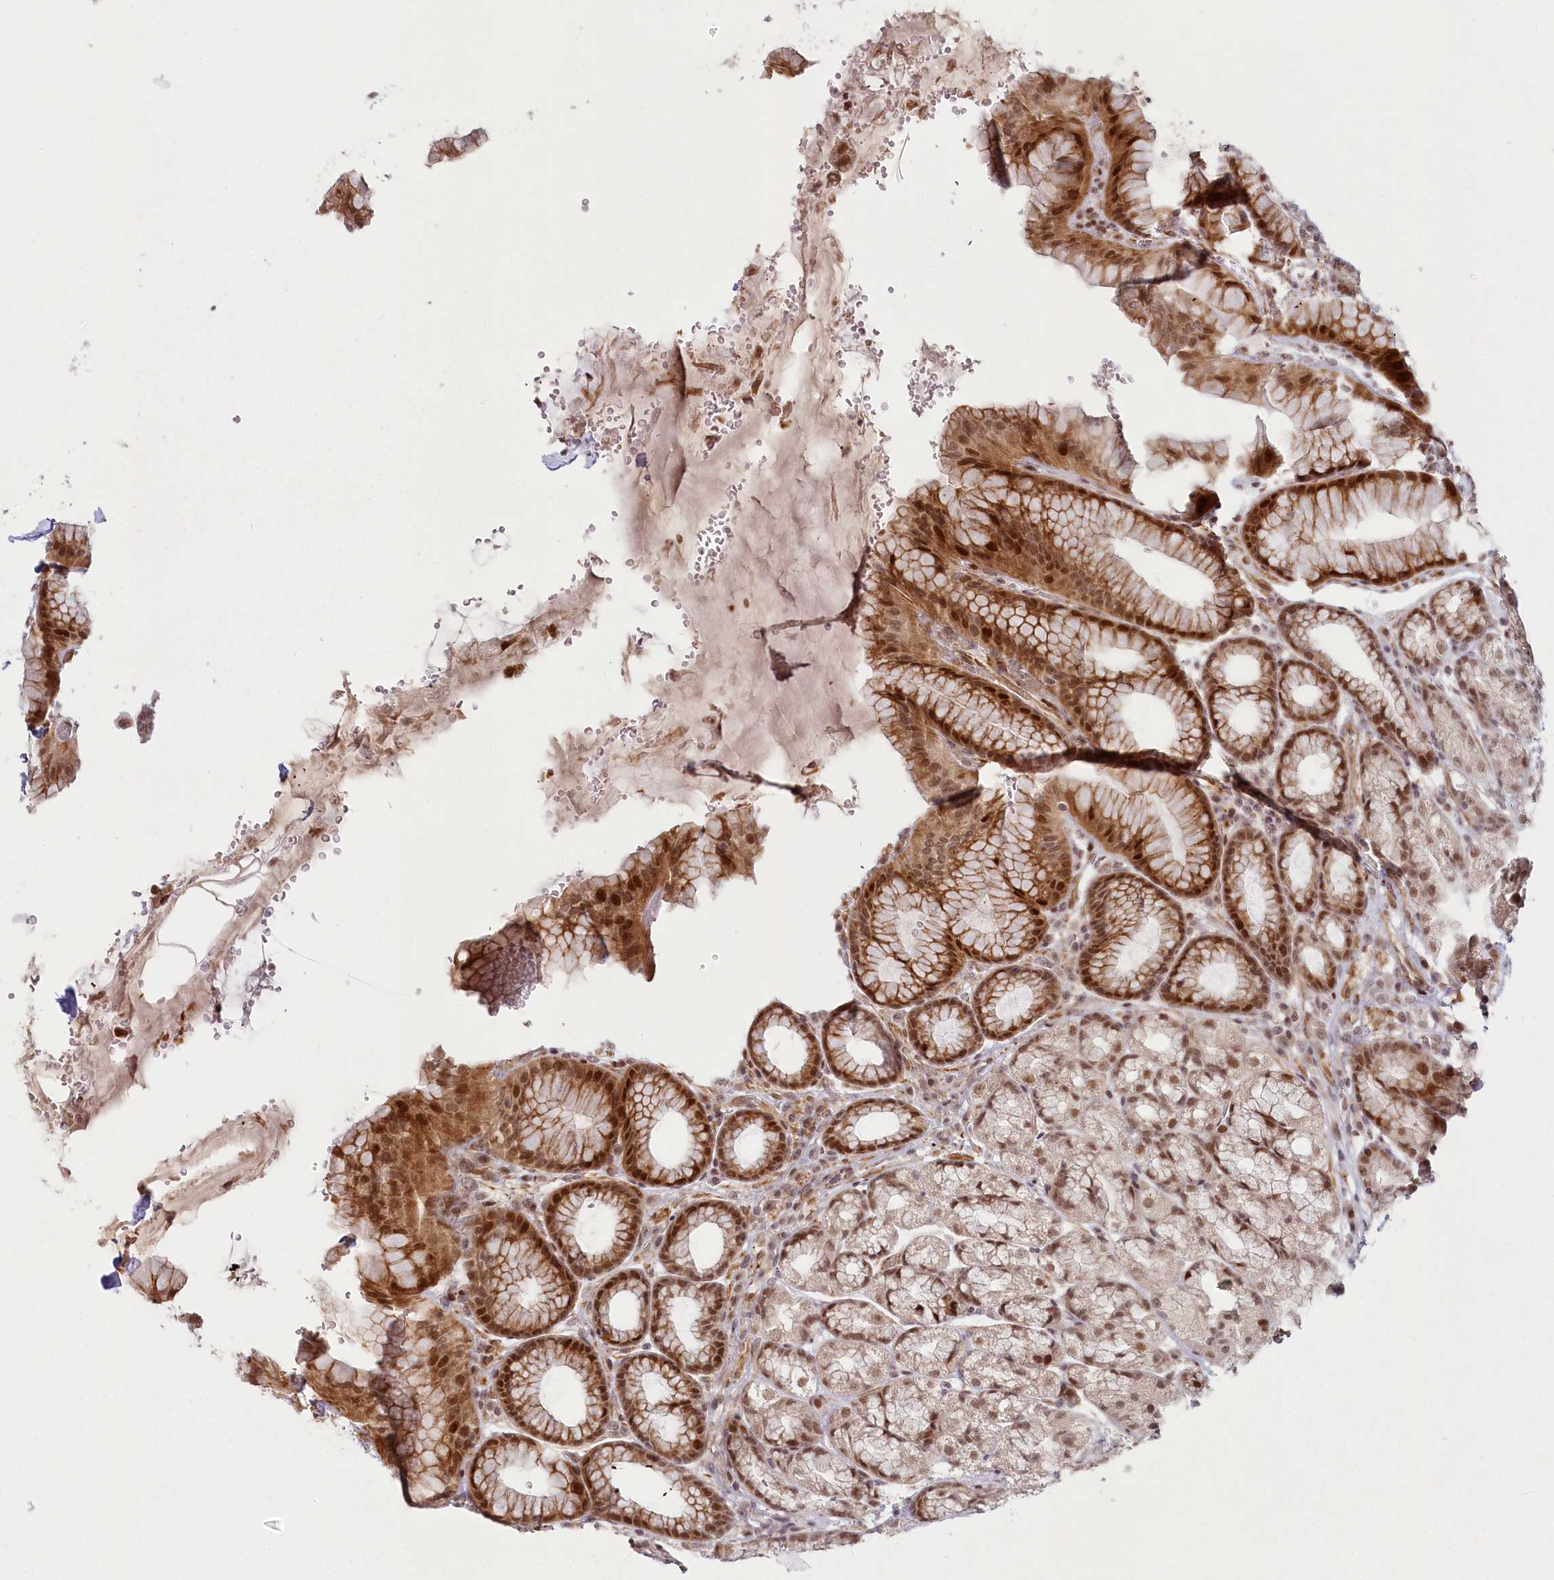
{"staining": {"intensity": "strong", "quantity": ">75%", "location": "cytoplasmic/membranous,nuclear"}, "tissue": "stomach", "cell_type": "Glandular cells", "image_type": "normal", "snomed": [{"axis": "morphology", "description": "Normal tissue, NOS"}, {"axis": "morphology", "description": "Adenocarcinoma, NOS"}, {"axis": "topography", "description": "Stomach"}], "caption": "An image showing strong cytoplasmic/membranous,nuclear staining in about >75% of glandular cells in benign stomach, as visualized by brown immunohistochemical staining.", "gene": "FAM204A", "patient": {"sex": "male", "age": 57}}